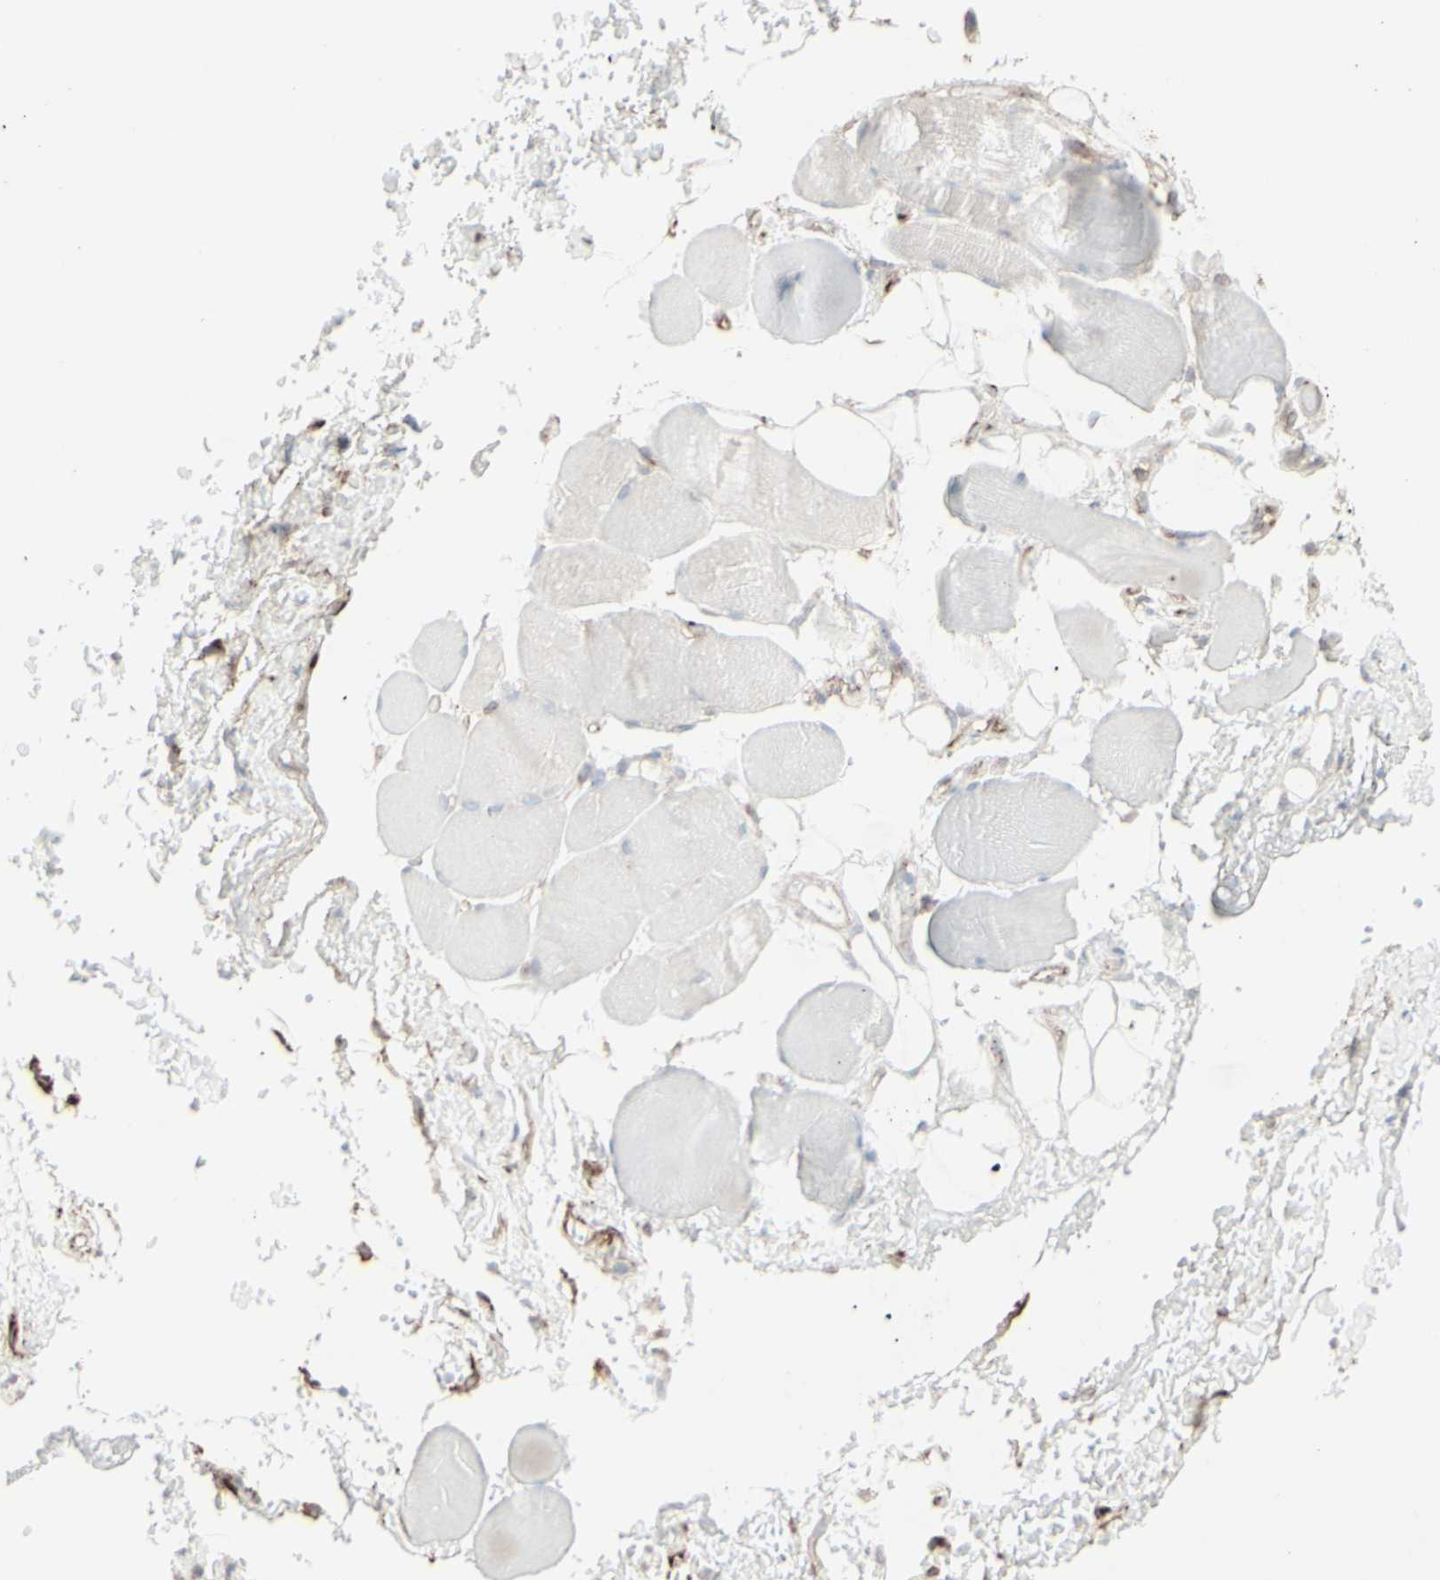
{"staining": {"intensity": "negative", "quantity": "none", "location": "none"}, "tissue": "adipose tissue", "cell_type": "Adipocytes", "image_type": "normal", "snomed": [{"axis": "morphology", "description": "Normal tissue, NOS"}, {"axis": "morphology", "description": "Inflammation, NOS"}, {"axis": "topography", "description": "Vascular tissue"}, {"axis": "topography", "description": "Salivary gland"}], "caption": "Adipose tissue stained for a protein using immunohistochemistry (IHC) reveals no positivity adipocytes.", "gene": "GJA1", "patient": {"sex": "female", "age": 75}}